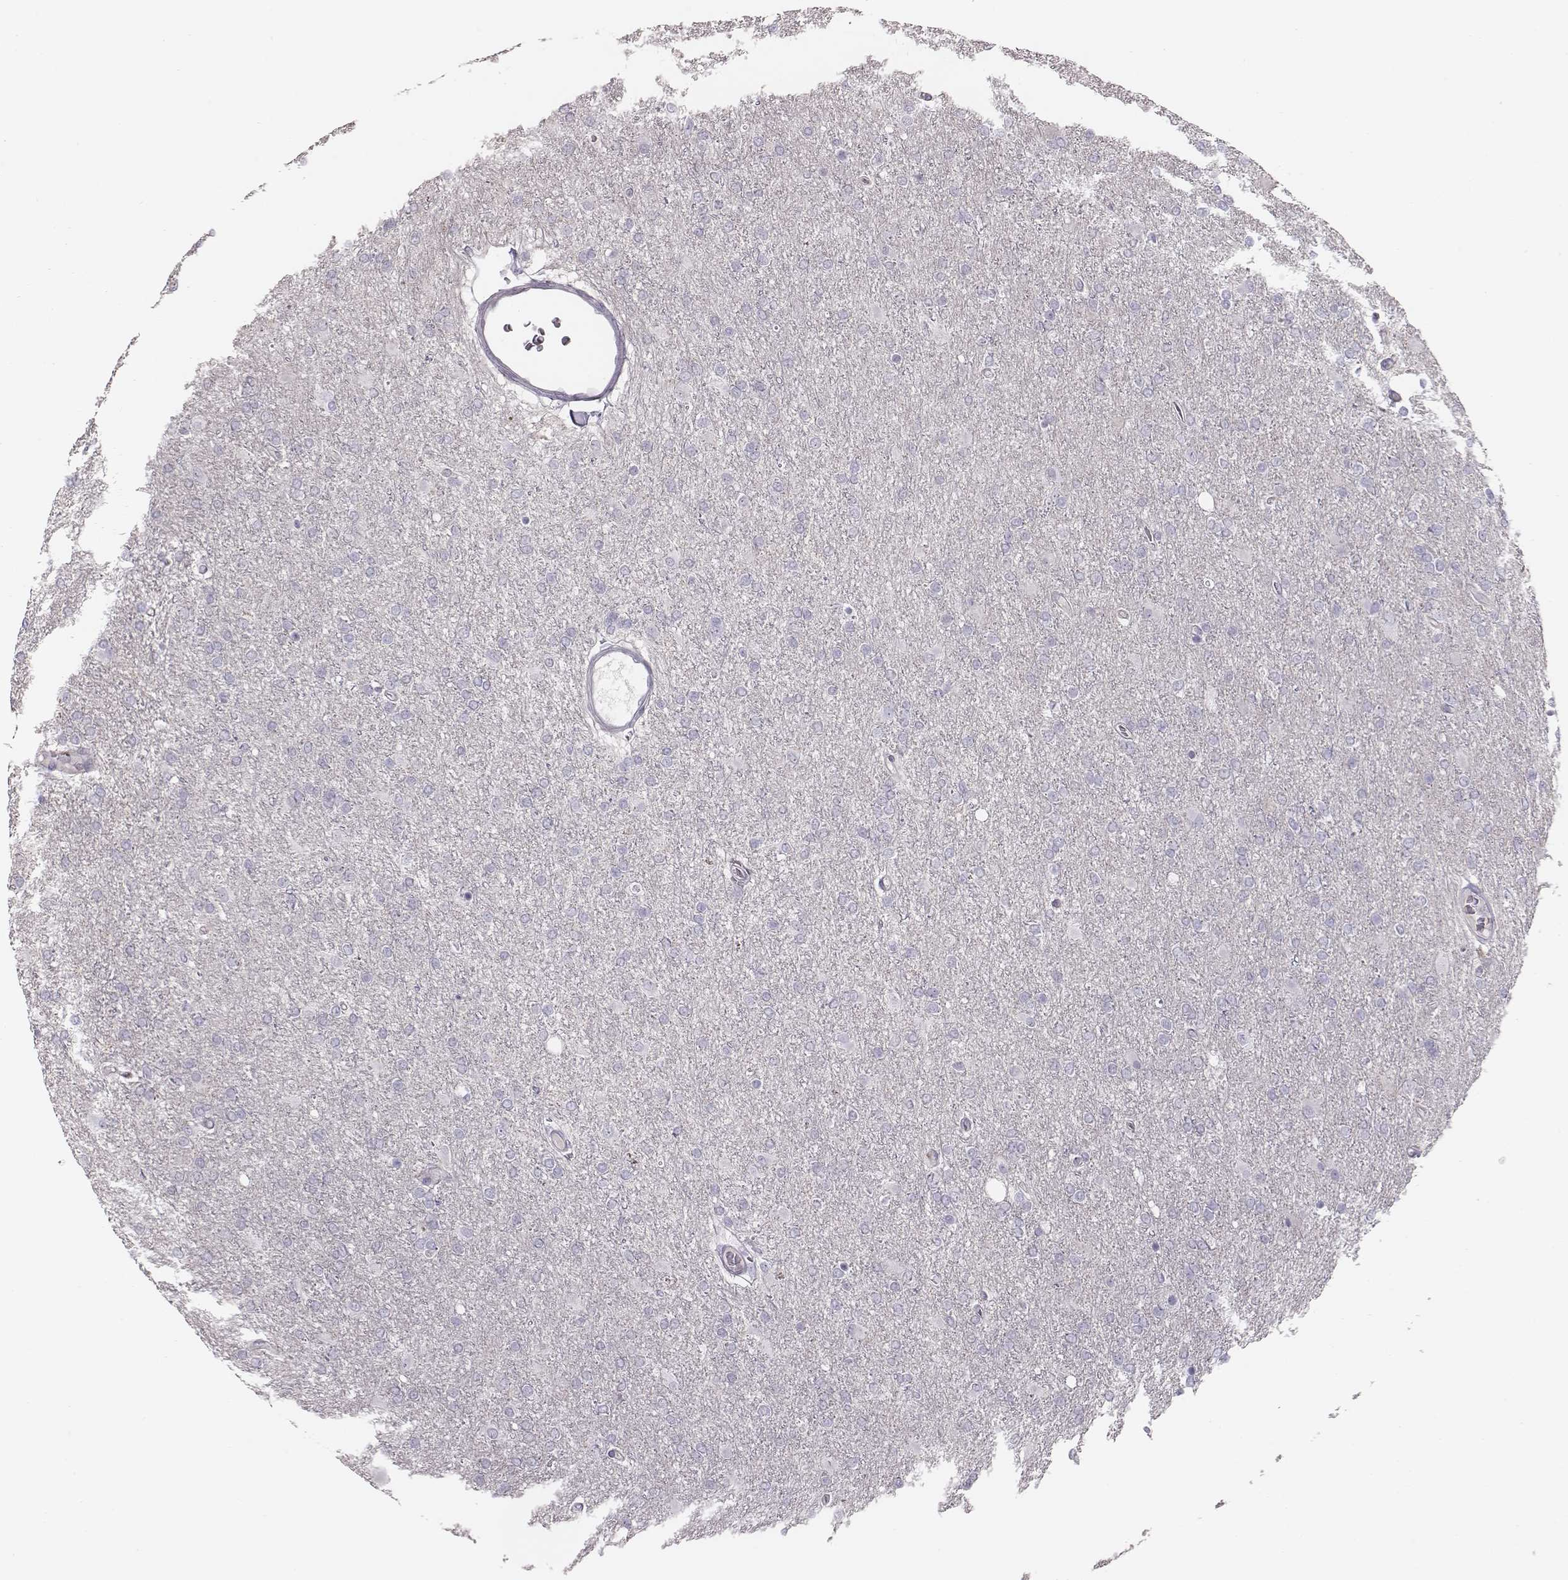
{"staining": {"intensity": "negative", "quantity": "none", "location": "none"}, "tissue": "glioma", "cell_type": "Tumor cells", "image_type": "cancer", "snomed": [{"axis": "morphology", "description": "Glioma, malignant, High grade"}, {"axis": "topography", "description": "Cerebral cortex"}], "caption": "Photomicrograph shows no protein staining in tumor cells of glioma tissue.", "gene": "CACNG4", "patient": {"sex": "male", "age": 70}}